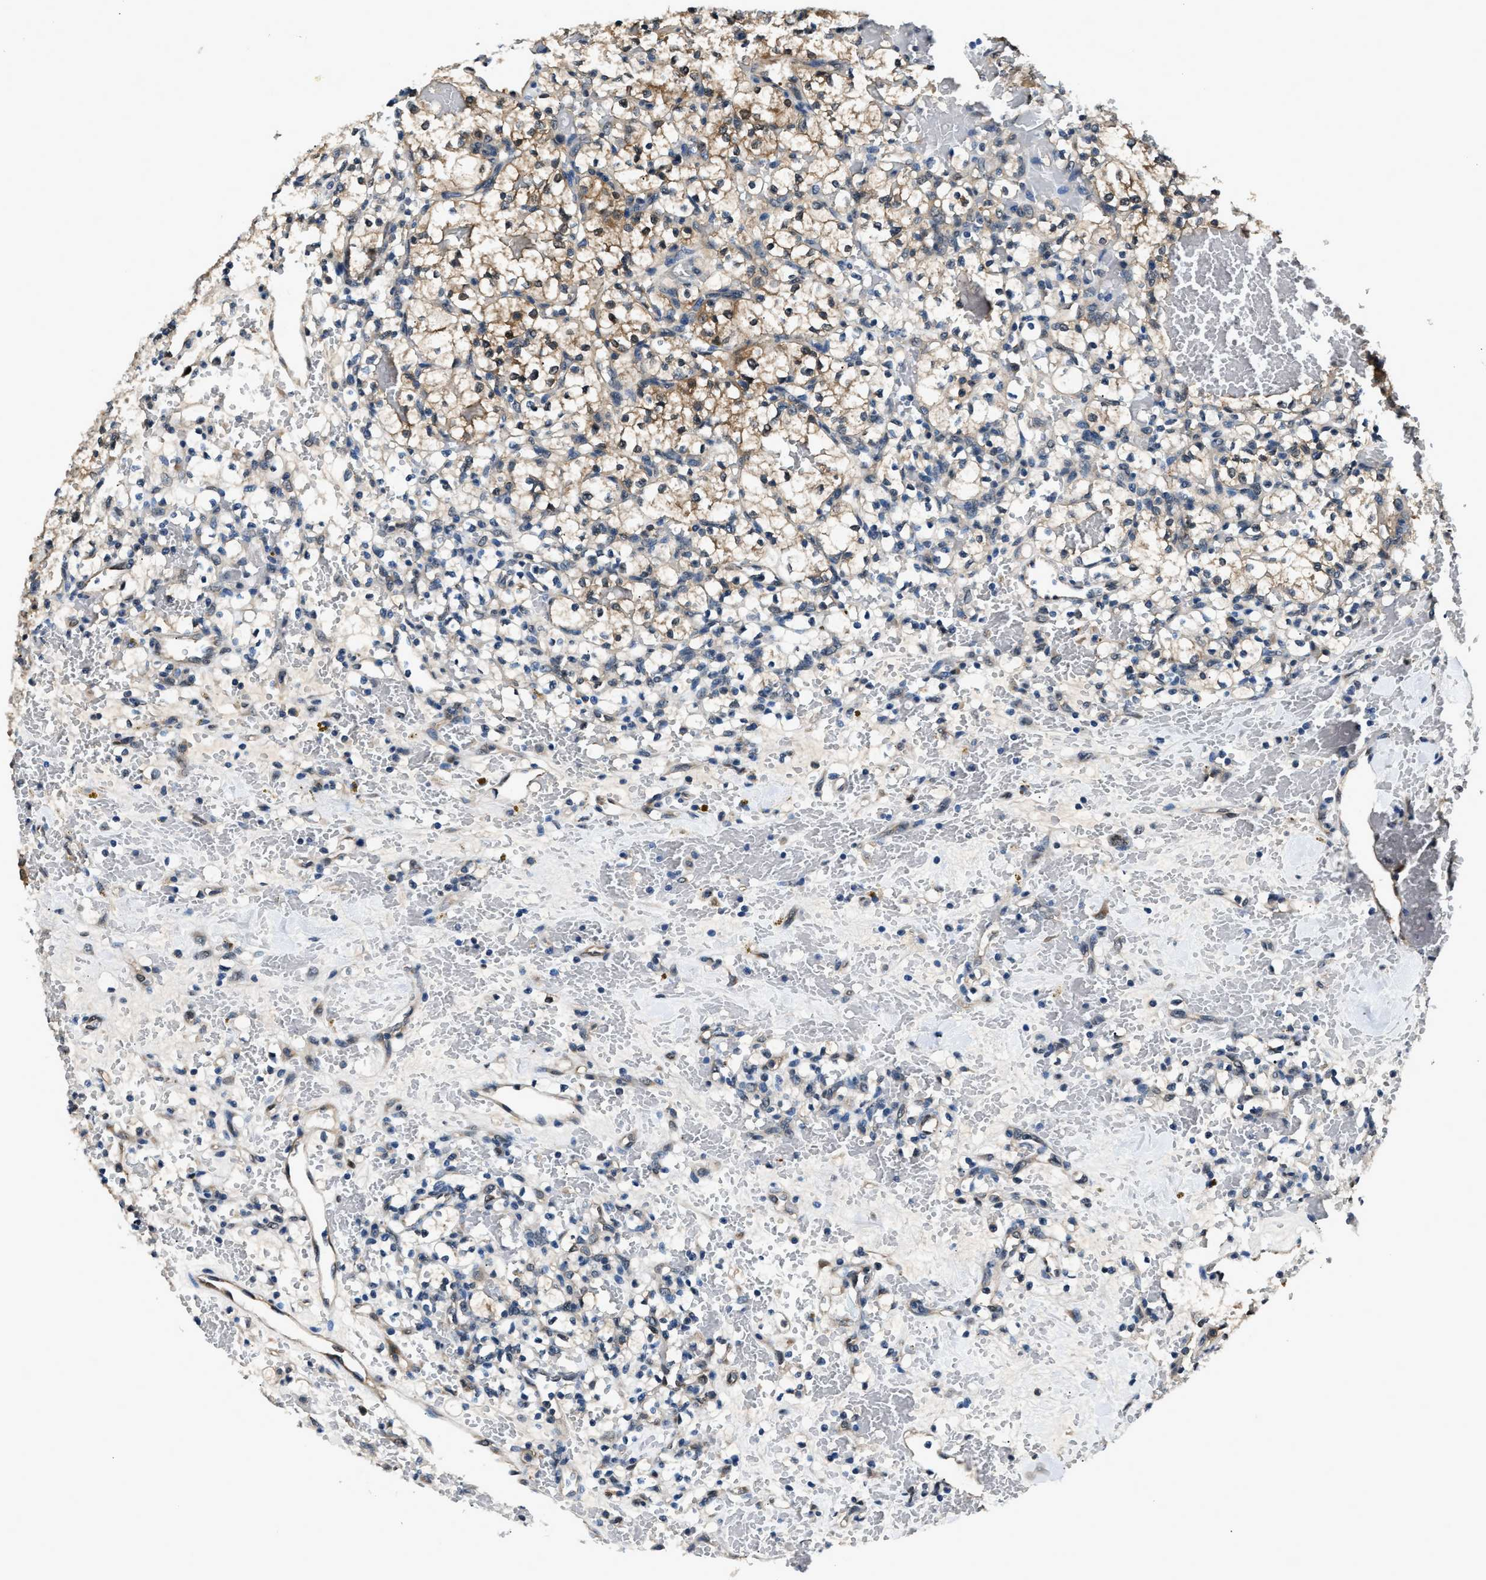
{"staining": {"intensity": "moderate", "quantity": "<25%", "location": "cytoplasmic/membranous,nuclear"}, "tissue": "renal cancer", "cell_type": "Tumor cells", "image_type": "cancer", "snomed": [{"axis": "morphology", "description": "Adenocarcinoma, NOS"}, {"axis": "topography", "description": "Kidney"}], "caption": "Renal cancer stained with immunohistochemistry shows moderate cytoplasmic/membranous and nuclear staining in about <25% of tumor cells.", "gene": "TP53I3", "patient": {"sex": "female", "age": 60}}